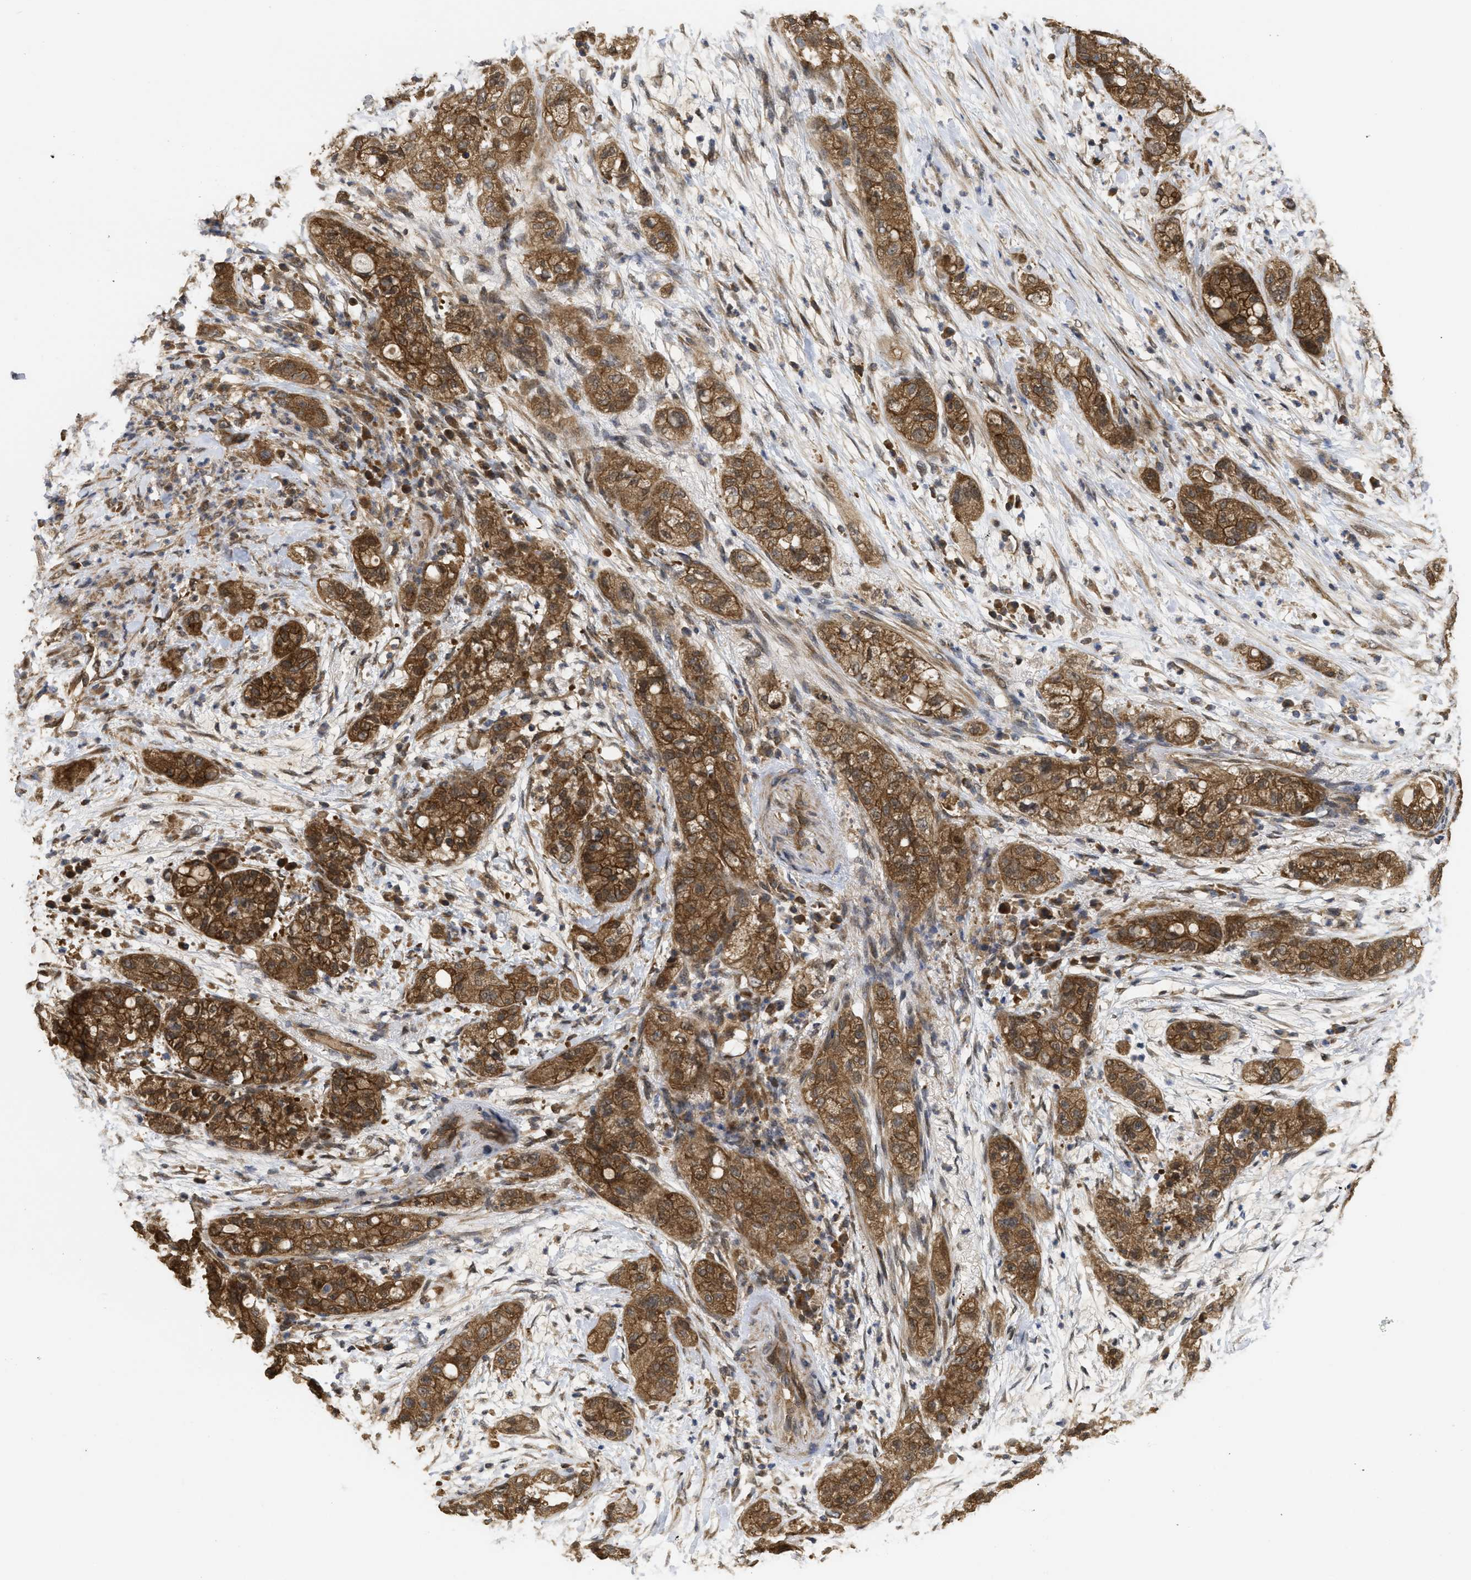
{"staining": {"intensity": "strong", "quantity": ">75%", "location": "cytoplasmic/membranous"}, "tissue": "pancreatic cancer", "cell_type": "Tumor cells", "image_type": "cancer", "snomed": [{"axis": "morphology", "description": "Adenocarcinoma, NOS"}, {"axis": "topography", "description": "Pancreas"}], "caption": "About >75% of tumor cells in adenocarcinoma (pancreatic) demonstrate strong cytoplasmic/membranous protein staining as visualized by brown immunohistochemical staining.", "gene": "FZD6", "patient": {"sex": "female", "age": 78}}